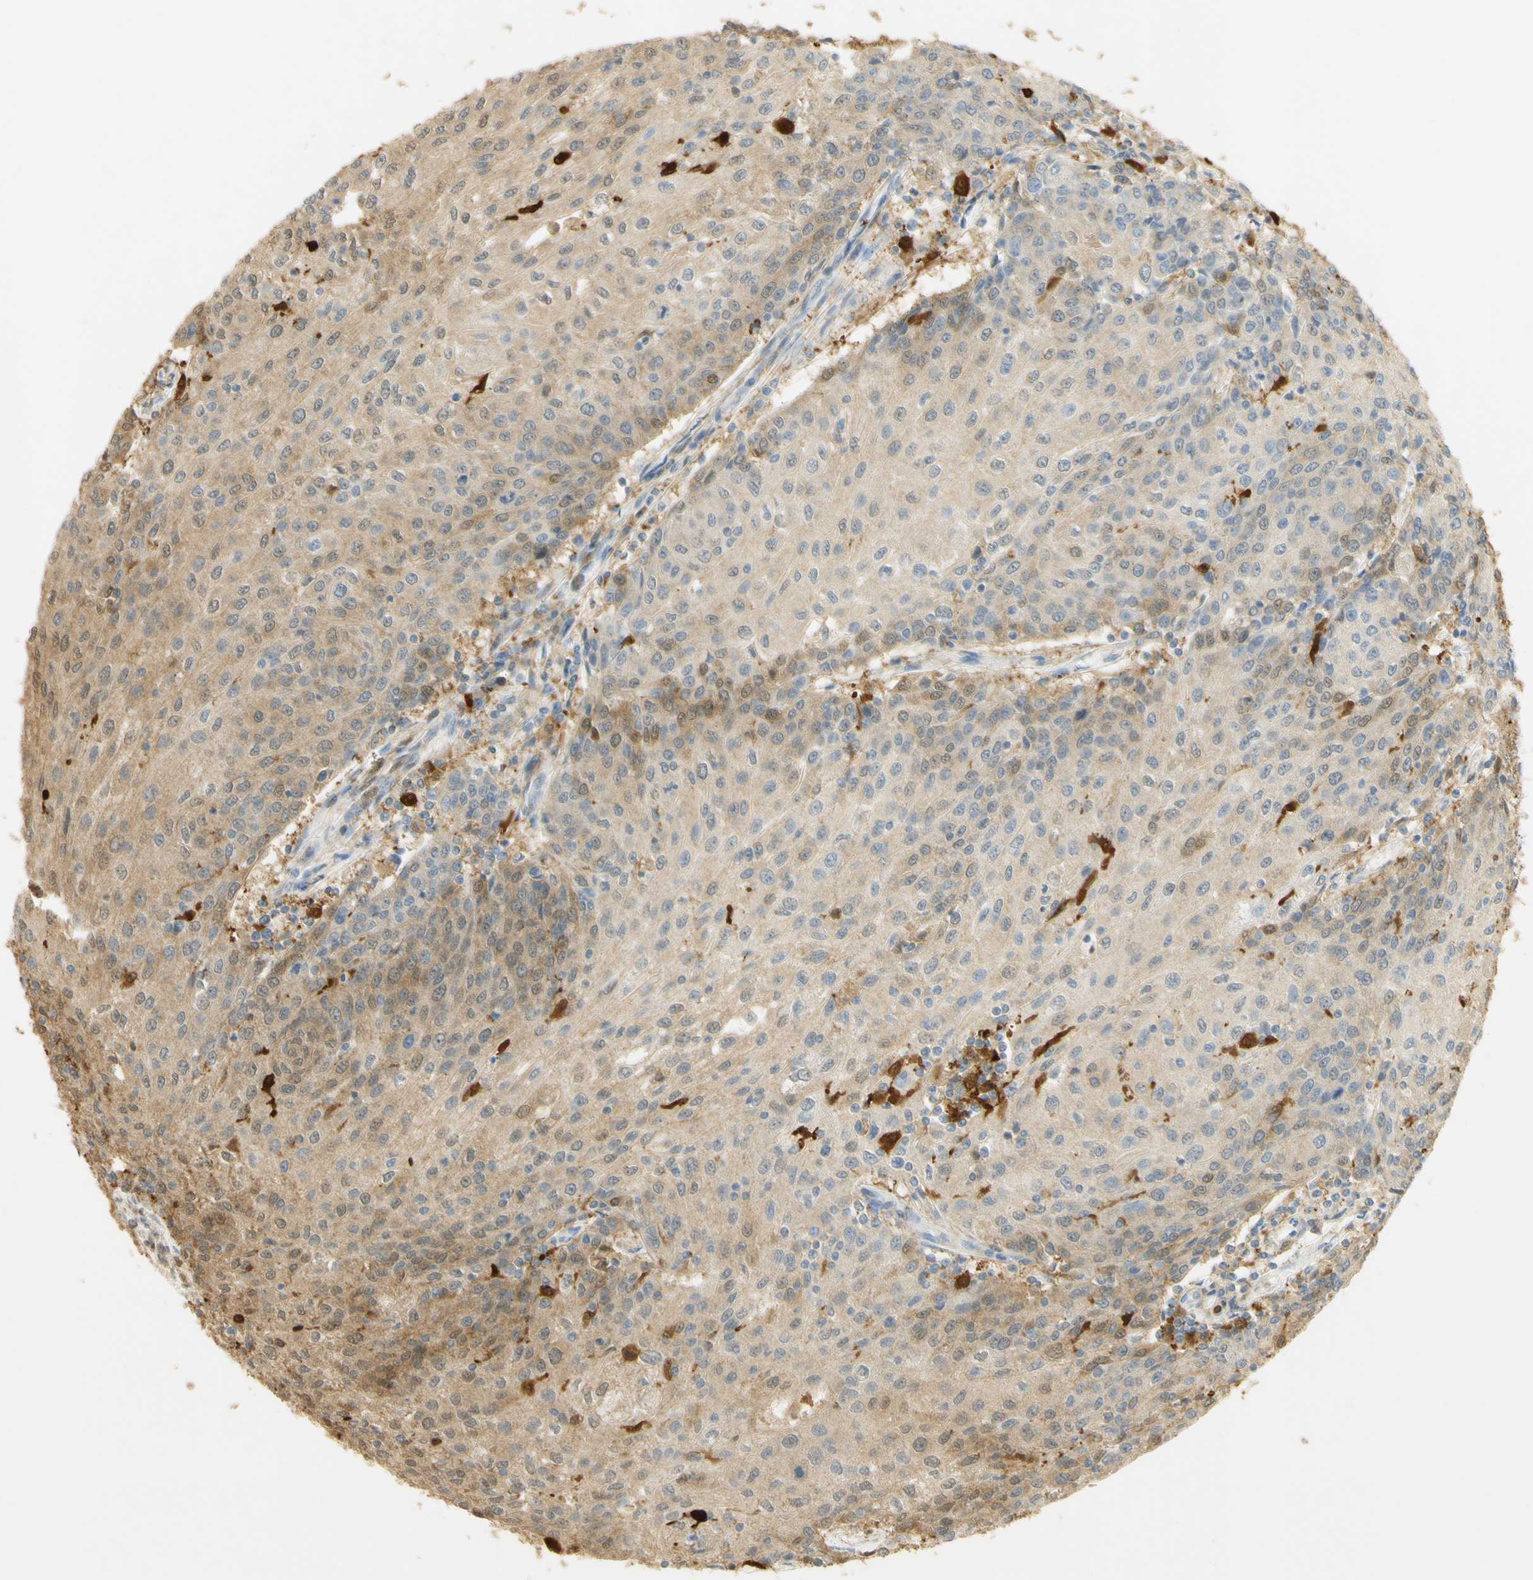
{"staining": {"intensity": "weak", "quantity": ">75%", "location": "cytoplasmic/membranous"}, "tissue": "urothelial cancer", "cell_type": "Tumor cells", "image_type": "cancer", "snomed": [{"axis": "morphology", "description": "Urothelial carcinoma, High grade"}, {"axis": "topography", "description": "Urinary bladder"}], "caption": "Urothelial carcinoma (high-grade) stained with a brown dye displays weak cytoplasmic/membranous positive expression in approximately >75% of tumor cells.", "gene": "PAK1", "patient": {"sex": "female", "age": 85}}